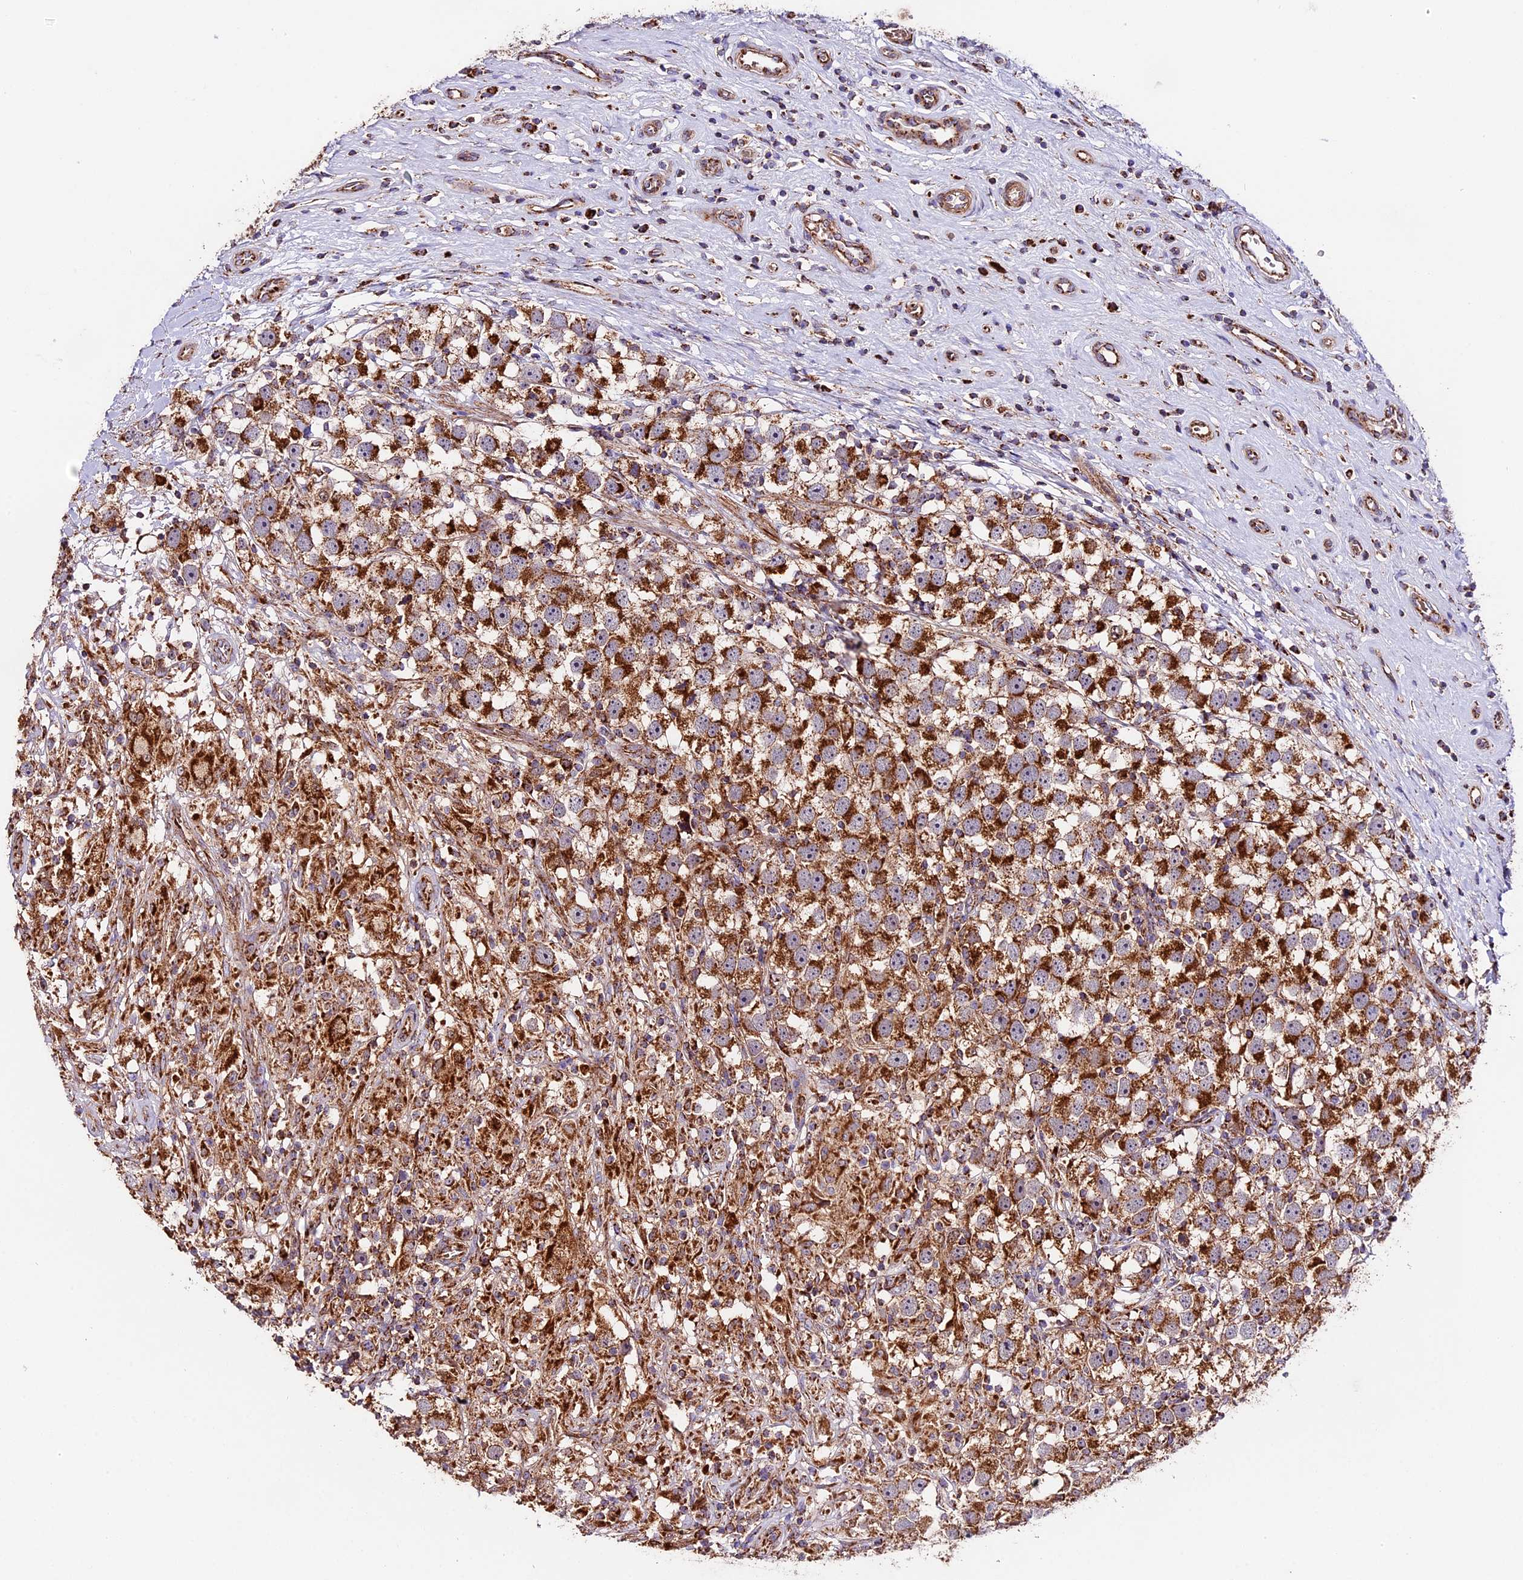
{"staining": {"intensity": "strong", "quantity": ">75%", "location": "cytoplasmic/membranous"}, "tissue": "testis cancer", "cell_type": "Tumor cells", "image_type": "cancer", "snomed": [{"axis": "morphology", "description": "Seminoma, NOS"}, {"axis": "topography", "description": "Testis"}], "caption": "Testis cancer stained with immunohistochemistry displays strong cytoplasmic/membranous staining in about >75% of tumor cells.", "gene": "NDUFA8", "patient": {"sex": "male", "age": 49}}